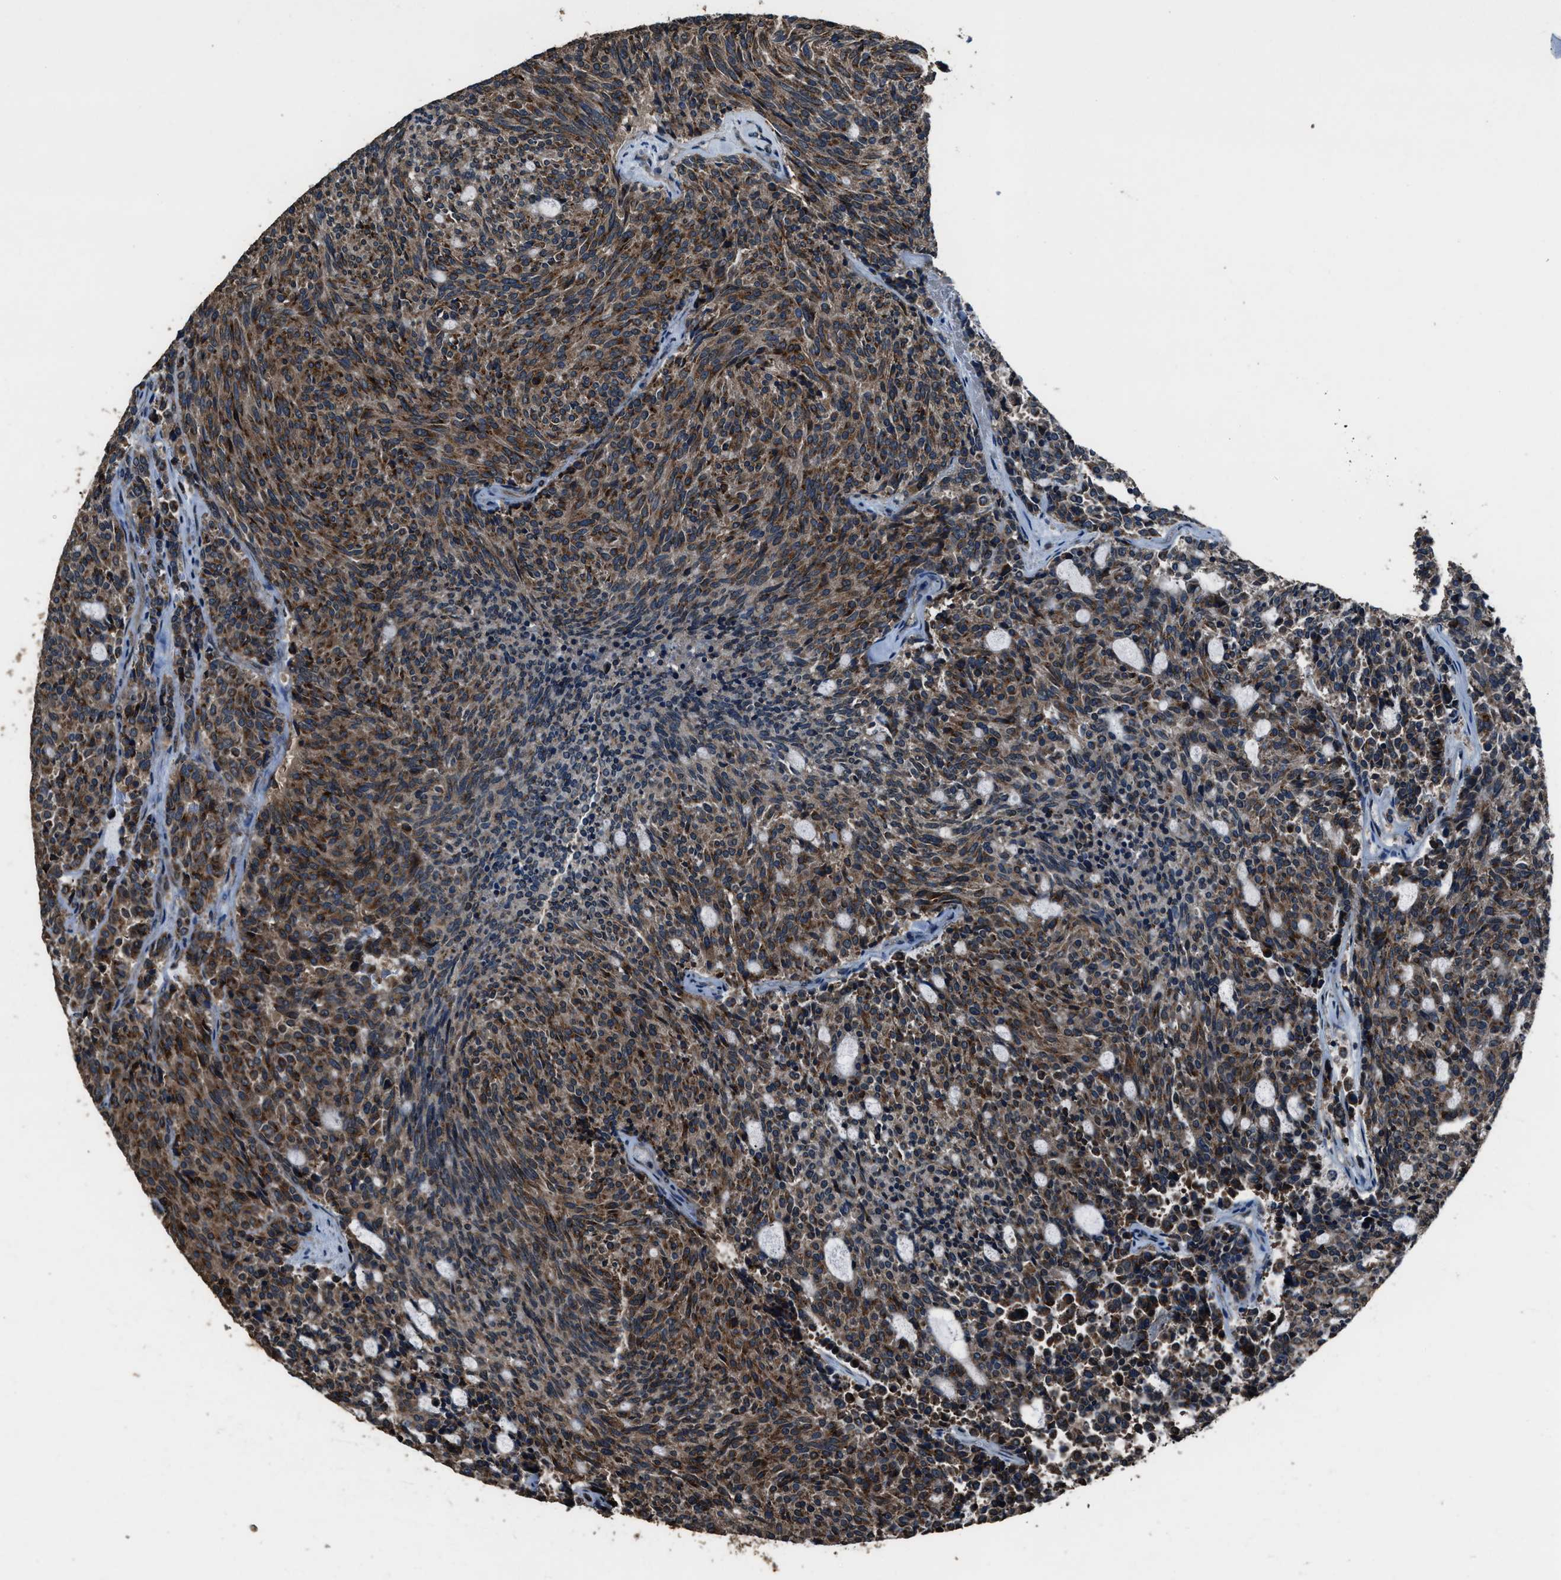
{"staining": {"intensity": "strong", "quantity": ">75%", "location": "cytoplasmic/membranous"}, "tissue": "carcinoid", "cell_type": "Tumor cells", "image_type": "cancer", "snomed": [{"axis": "morphology", "description": "Carcinoid, malignant, NOS"}, {"axis": "topography", "description": "Pancreas"}], "caption": "Immunohistochemical staining of human malignant carcinoid displays strong cytoplasmic/membranous protein staining in about >75% of tumor cells. The protein is shown in brown color, while the nuclei are stained blue.", "gene": "SLC38A10", "patient": {"sex": "female", "age": 54}}